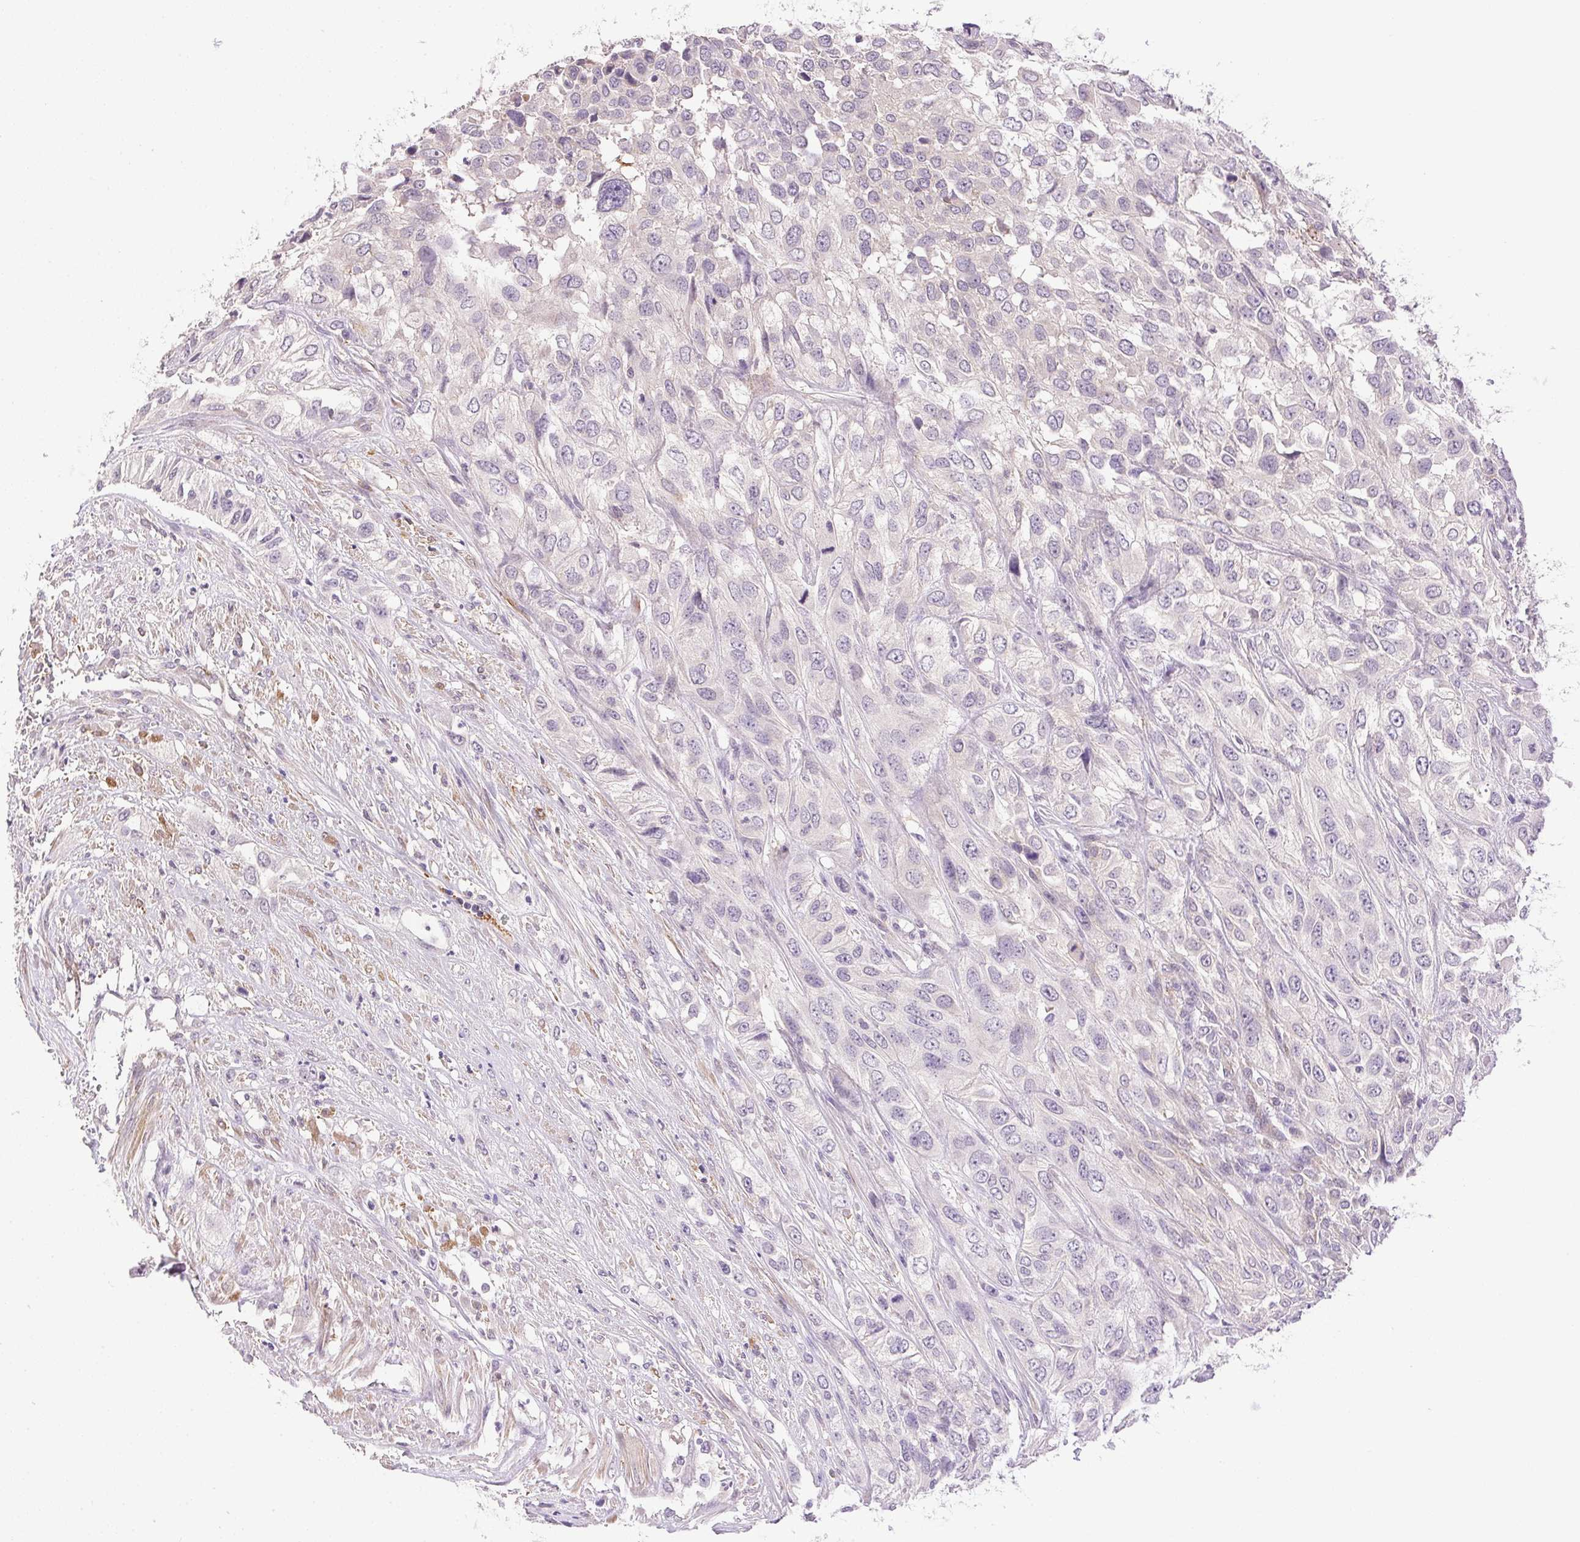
{"staining": {"intensity": "negative", "quantity": "none", "location": "none"}, "tissue": "urothelial cancer", "cell_type": "Tumor cells", "image_type": "cancer", "snomed": [{"axis": "morphology", "description": "Urothelial carcinoma, High grade"}, {"axis": "topography", "description": "Urinary bladder"}], "caption": "Tumor cells show no significant protein positivity in high-grade urothelial carcinoma.", "gene": "PRL", "patient": {"sex": "male", "age": 67}}